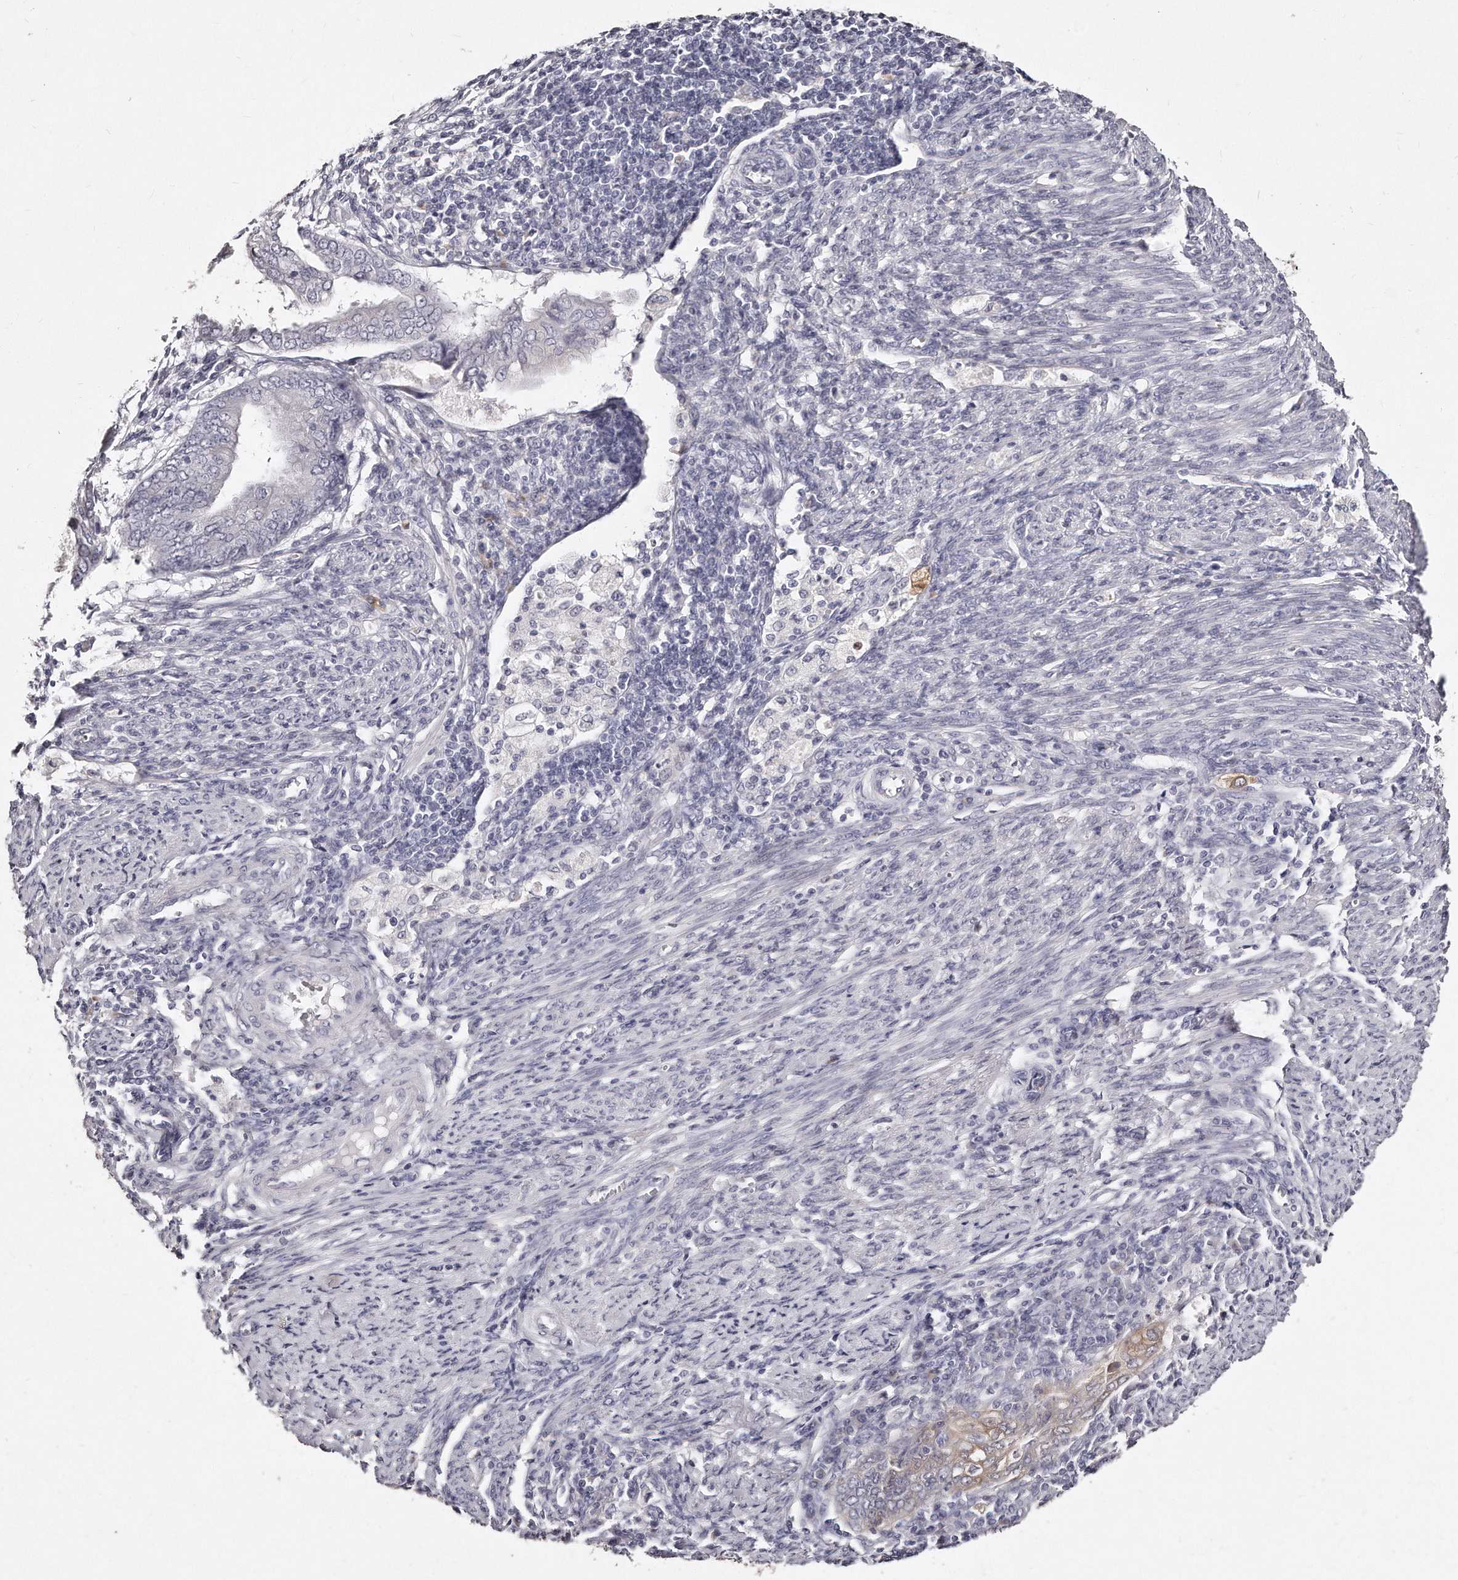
{"staining": {"intensity": "negative", "quantity": "none", "location": "none"}, "tissue": "endometrial cancer", "cell_type": "Tumor cells", "image_type": "cancer", "snomed": [{"axis": "morphology", "description": "Polyp, NOS"}, {"axis": "morphology", "description": "Adenocarcinoma, NOS"}, {"axis": "morphology", "description": "Adenoma, NOS"}, {"axis": "topography", "description": "Endometrium"}], "caption": "This is a histopathology image of IHC staining of endometrial polyp, which shows no staining in tumor cells.", "gene": "GDA", "patient": {"sex": "female", "age": 79}}